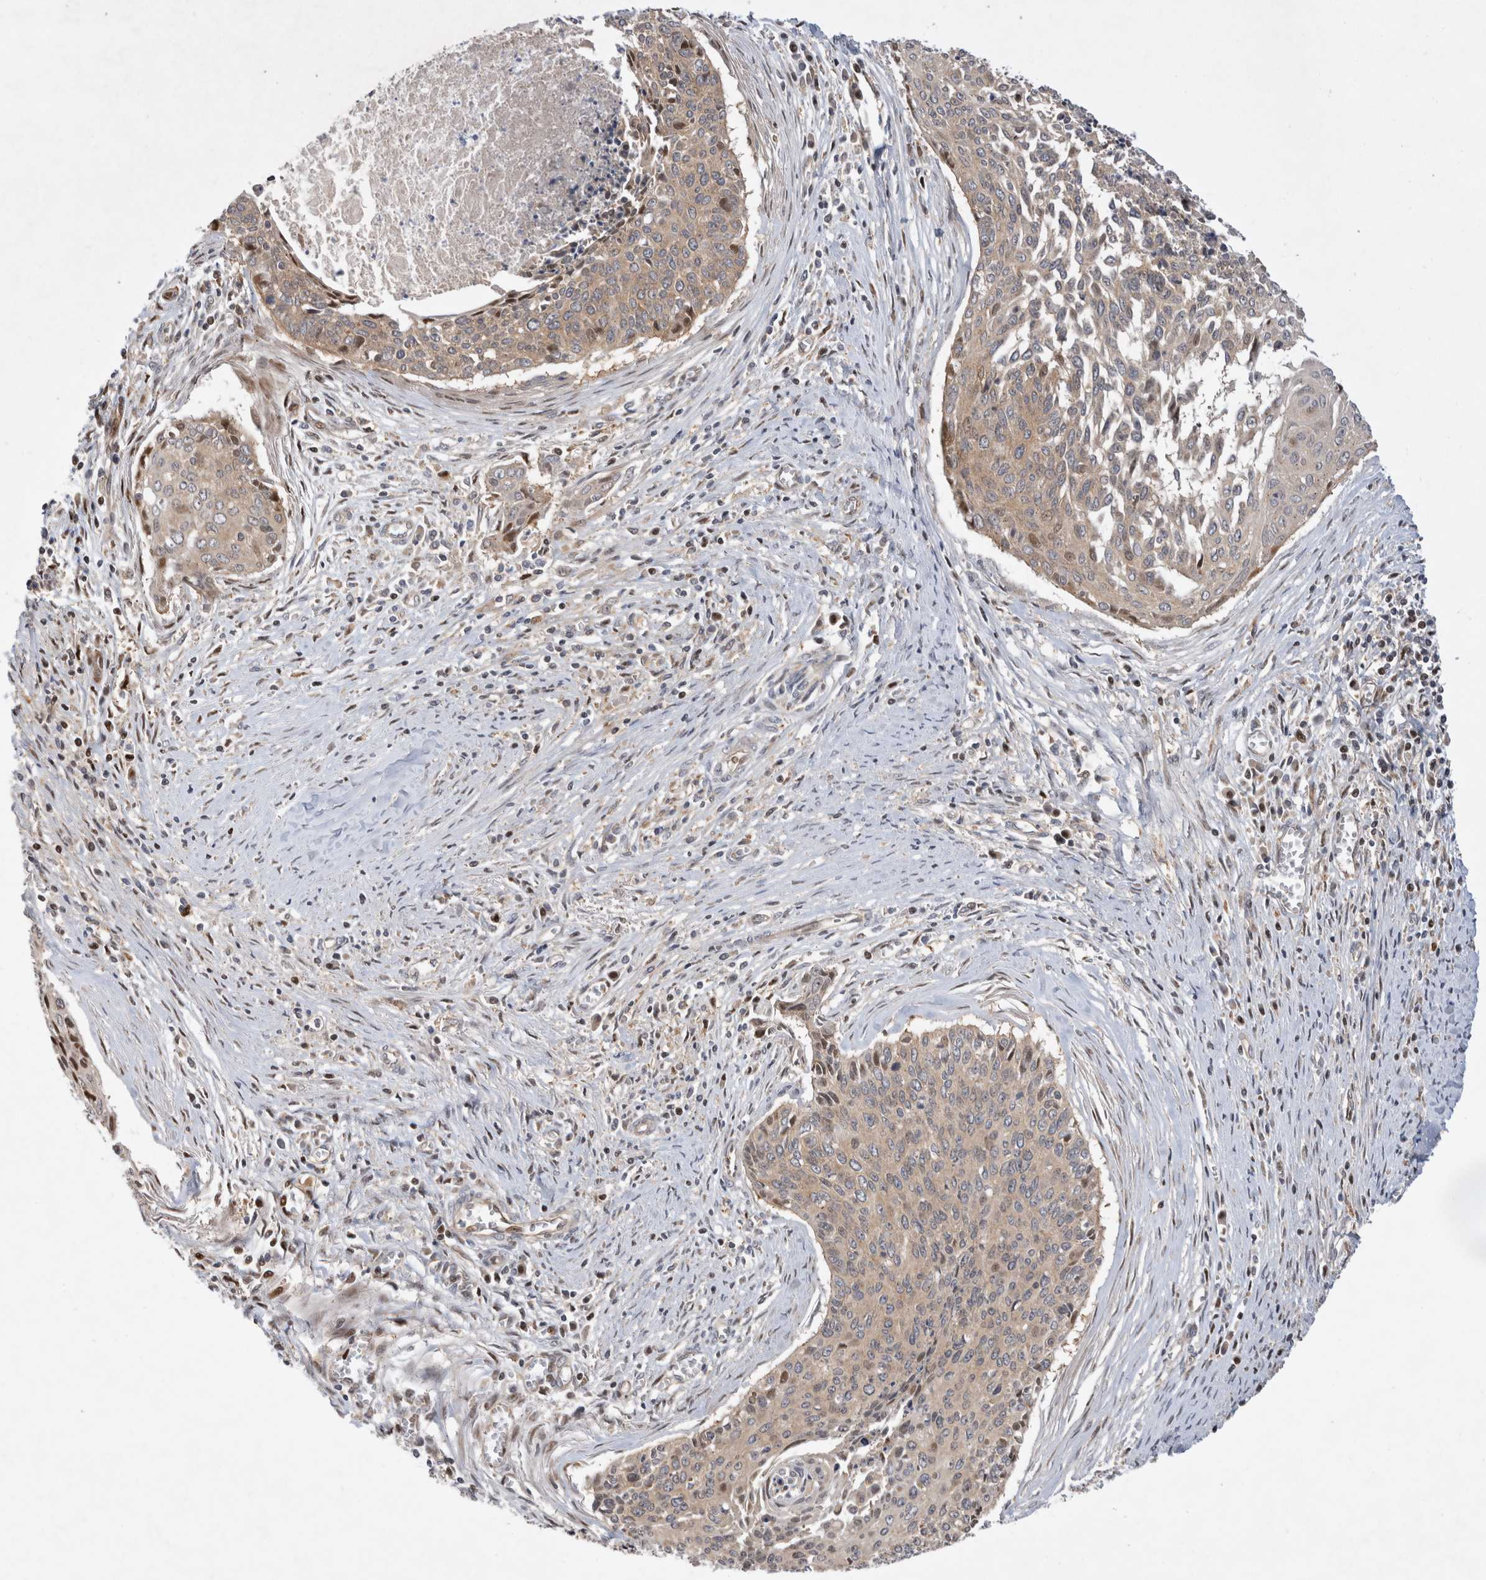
{"staining": {"intensity": "moderate", "quantity": "<25%", "location": "cytoplasmic/membranous,nuclear"}, "tissue": "cervical cancer", "cell_type": "Tumor cells", "image_type": "cancer", "snomed": [{"axis": "morphology", "description": "Squamous cell carcinoma, NOS"}, {"axis": "topography", "description": "Cervix"}], "caption": "Immunohistochemical staining of cervical squamous cell carcinoma exhibits moderate cytoplasmic/membranous and nuclear protein positivity in about <25% of tumor cells.", "gene": "HTT", "patient": {"sex": "female", "age": 55}}